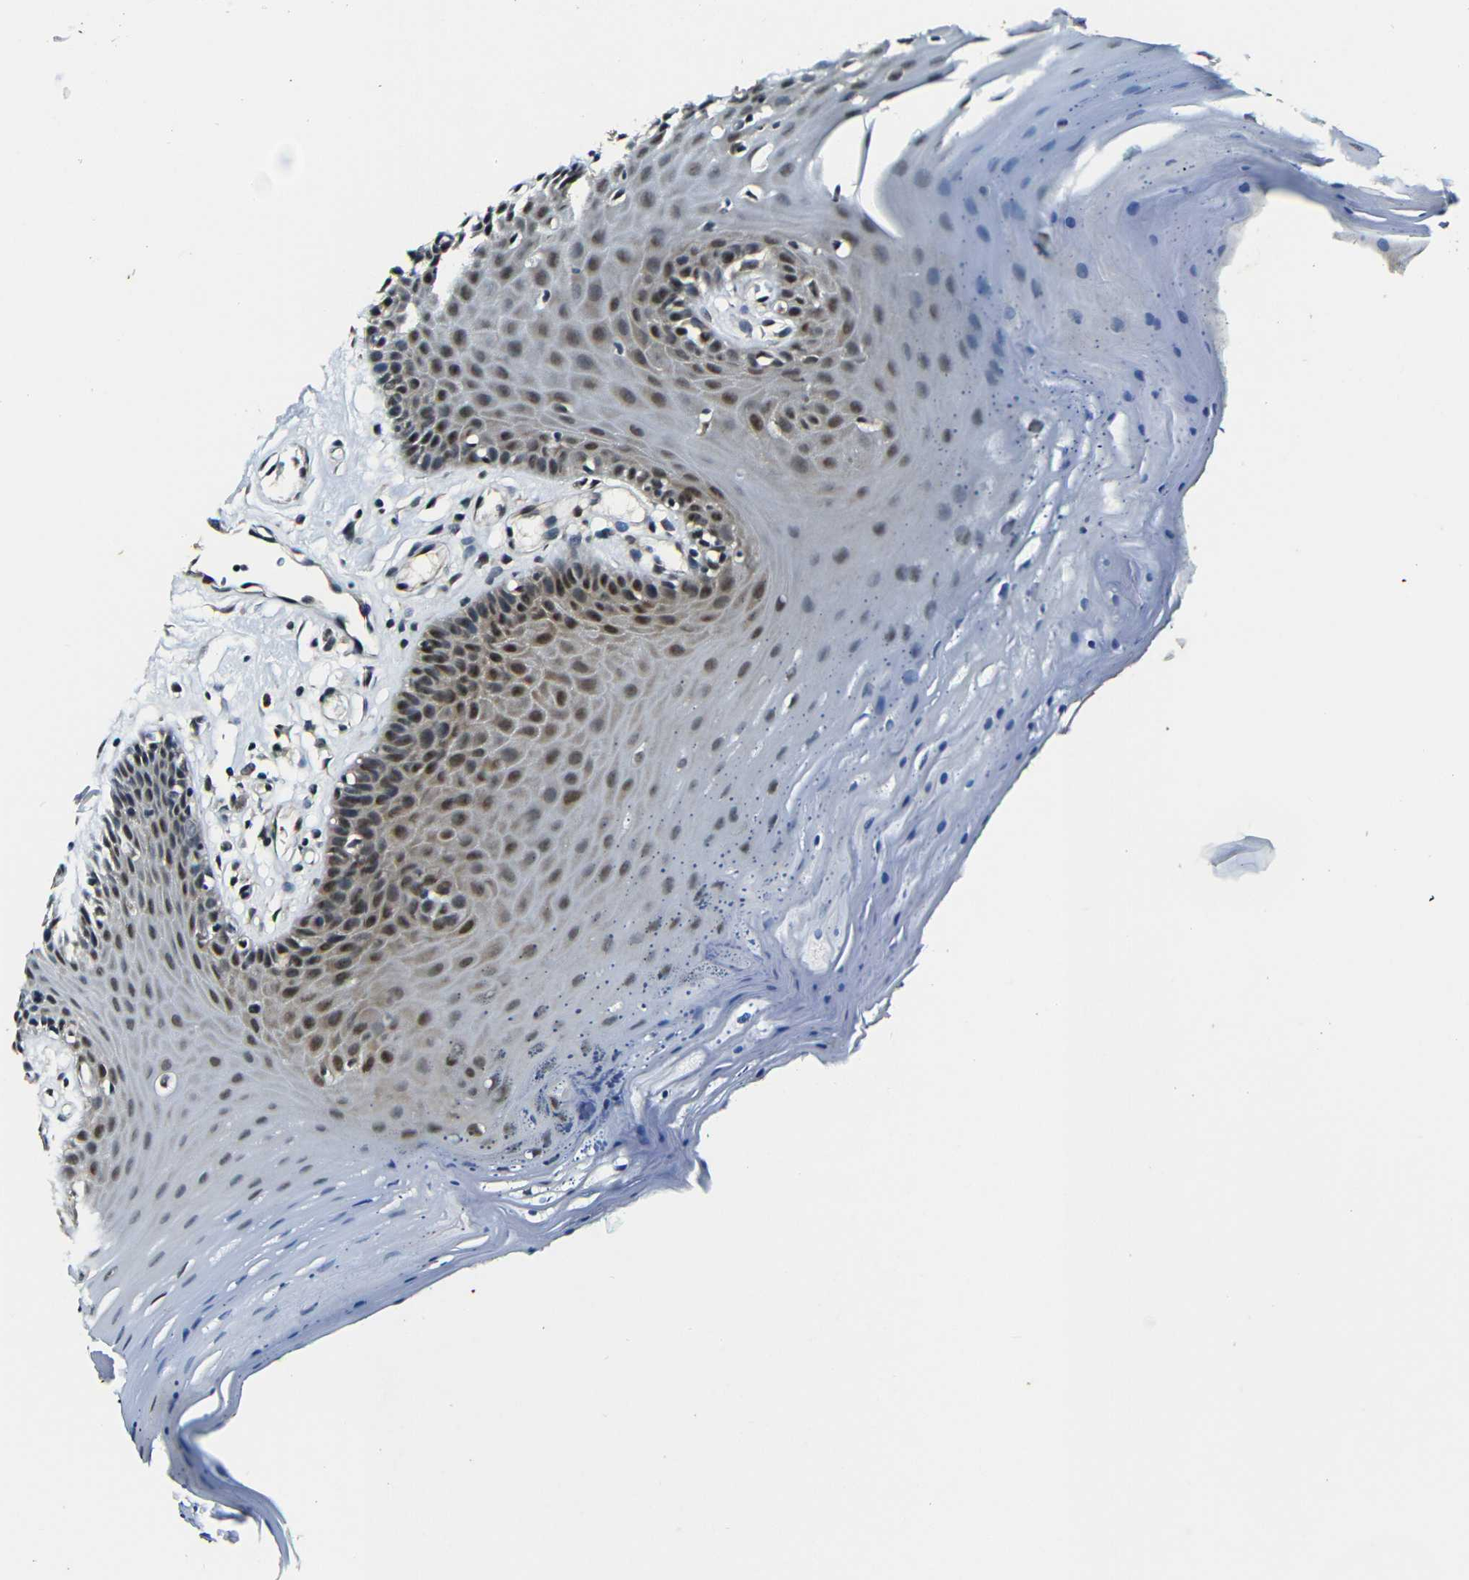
{"staining": {"intensity": "moderate", "quantity": ">75%", "location": "cytoplasmic/membranous,nuclear"}, "tissue": "oral mucosa", "cell_type": "Squamous epithelial cells", "image_type": "normal", "snomed": [{"axis": "morphology", "description": "Normal tissue, NOS"}, {"axis": "topography", "description": "Skeletal muscle"}, {"axis": "topography", "description": "Oral tissue"}], "caption": "An immunohistochemistry micrograph of benign tissue is shown. Protein staining in brown labels moderate cytoplasmic/membranous,nuclear positivity in oral mucosa within squamous epithelial cells. (brown staining indicates protein expression, while blue staining denotes nuclei).", "gene": "FOXD4L1", "patient": {"sex": "male", "age": 58}}